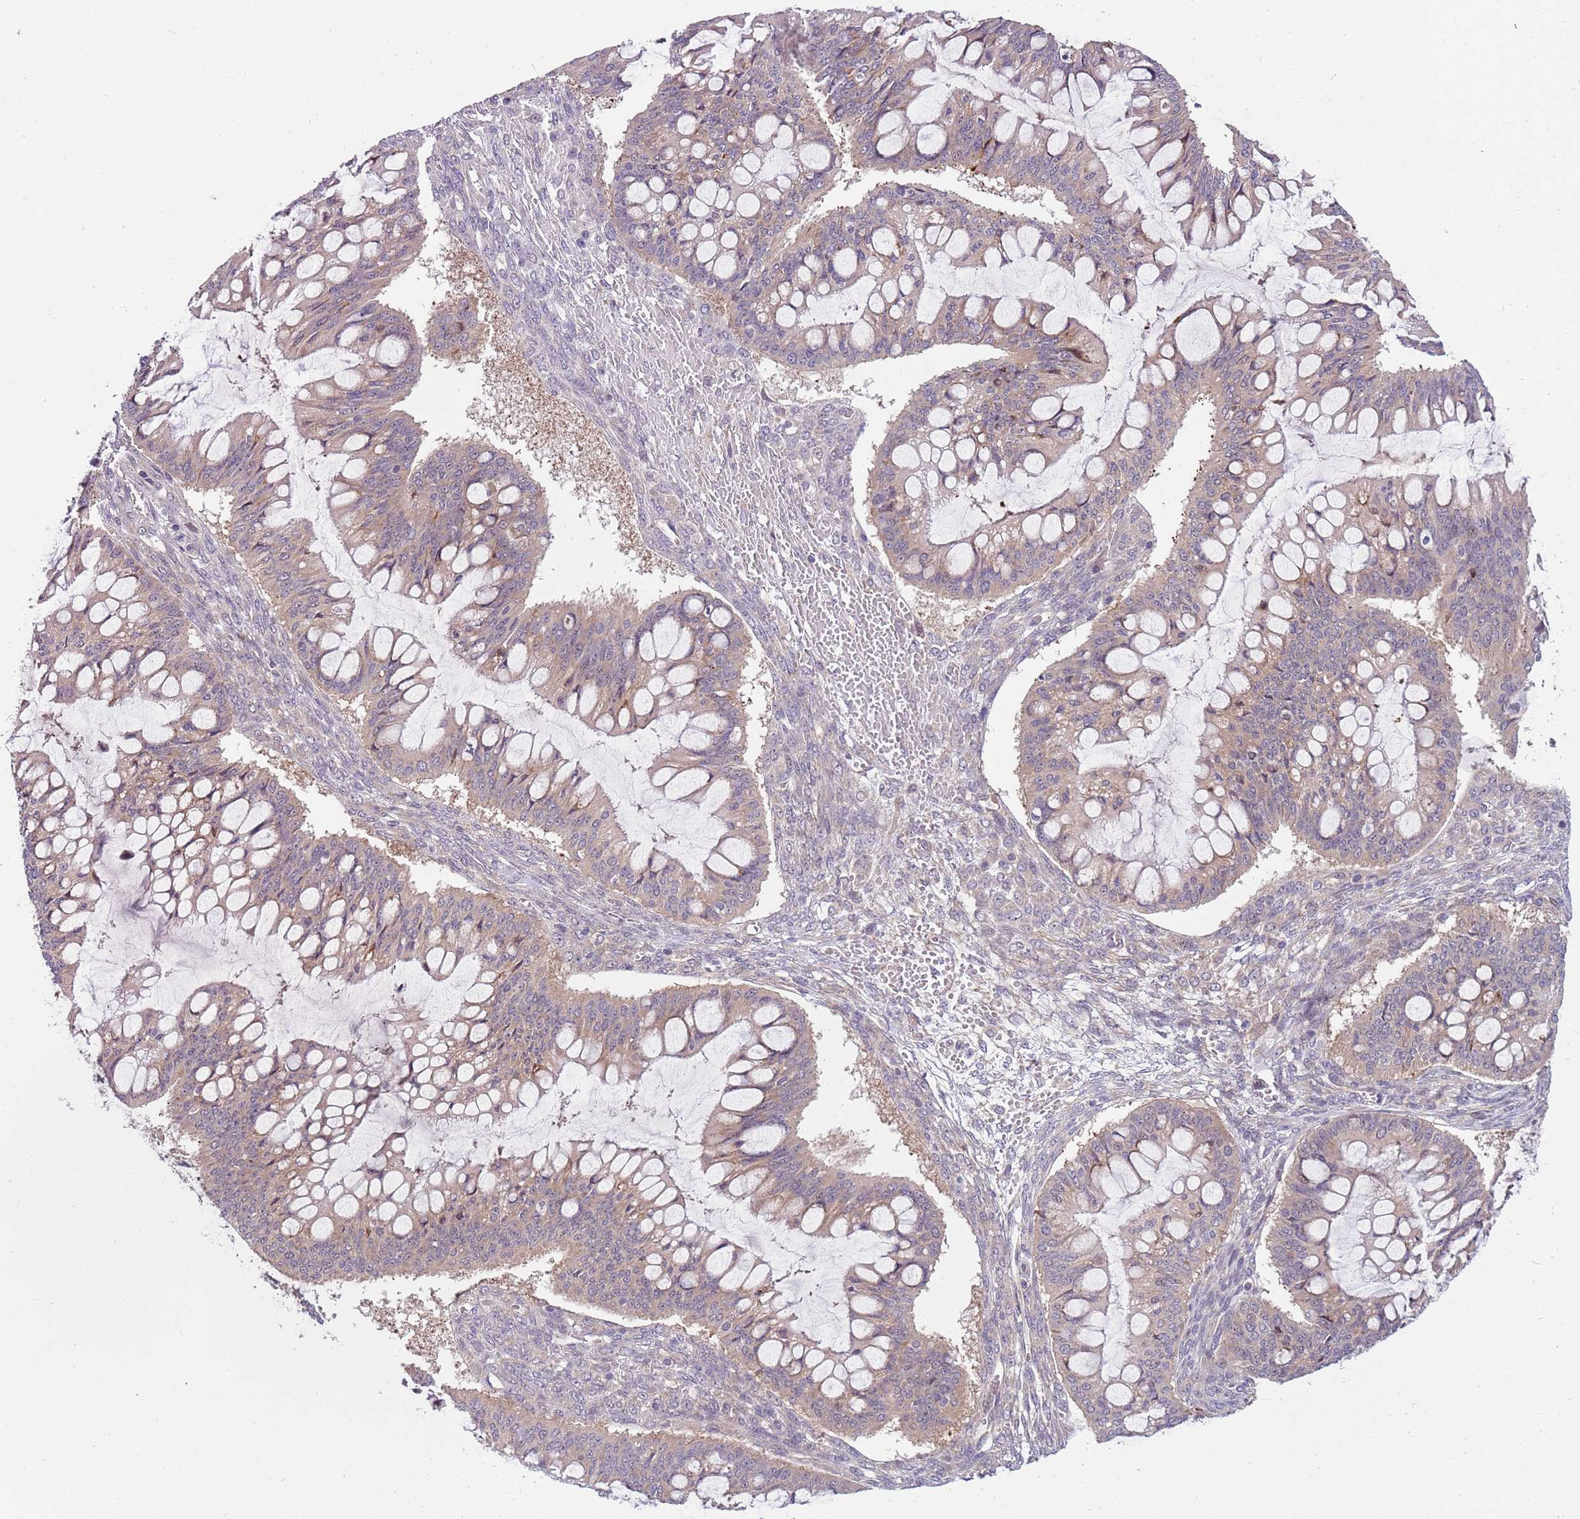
{"staining": {"intensity": "weak", "quantity": "25%-75%", "location": "cytoplasmic/membranous"}, "tissue": "ovarian cancer", "cell_type": "Tumor cells", "image_type": "cancer", "snomed": [{"axis": "morphology", "description": "Cystadenocarcinoma, mucinous, NOS"}, {"axis": "topography", "description": "Ovary"}], "caption": "IHC photomicrograph of ovarian cancer stained for a protein (brown), which shows low levels of weak cytoplasmic/membranous expression in approximately 25%-75% of tumor cells.", "gene": "FBXL22", "patient": {"sex": "female", "age": 73}}